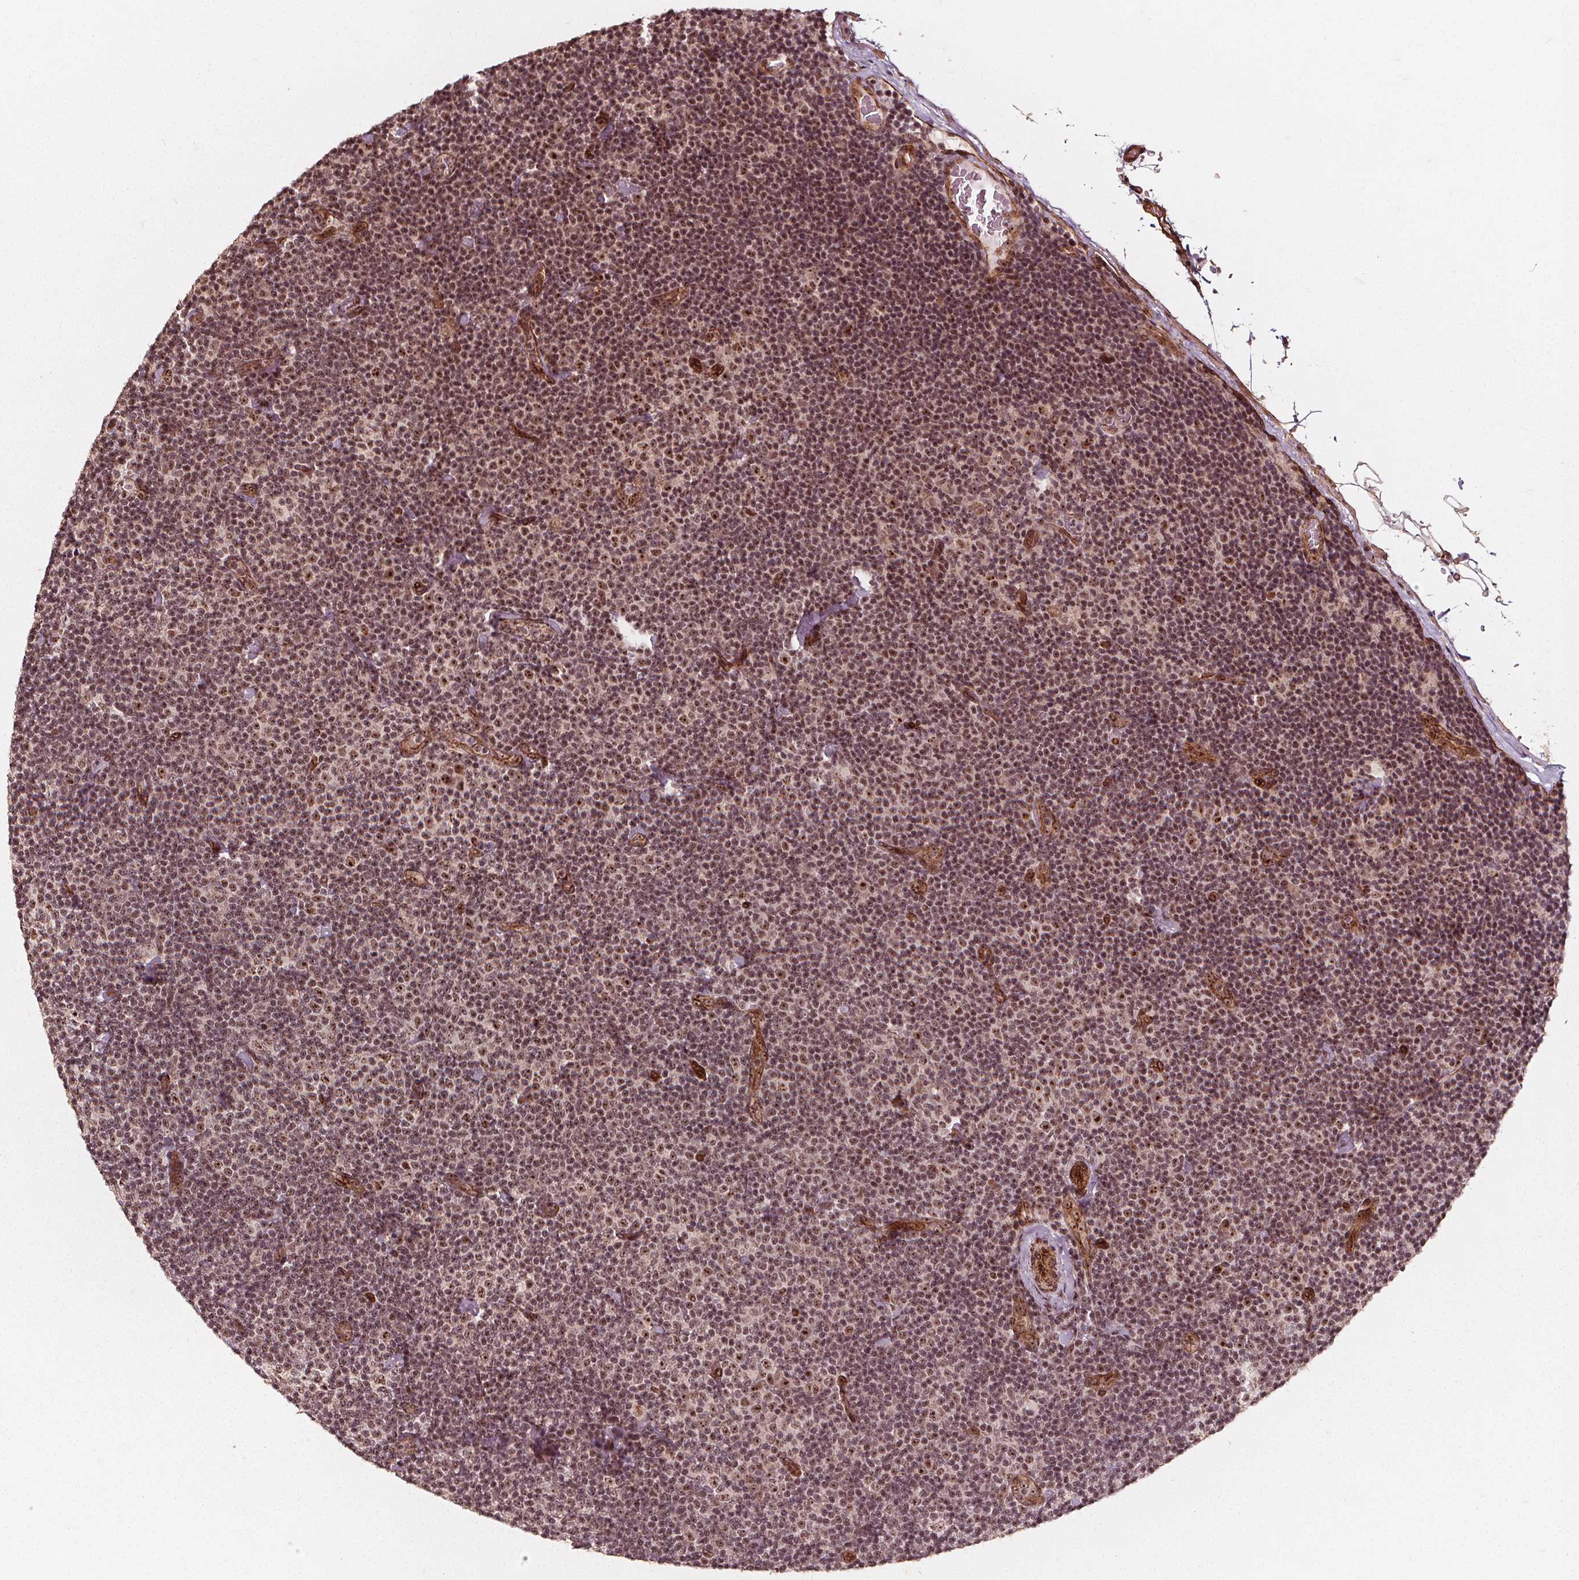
{"staining": {"intensity": "moderate", "quantity": ">75%", "location": "nuclear"}, "tissue": "lymphoma", "cell_type": "Tumor cells", "image_type": "cancer", "snomed": [{"axis": "morphology", "description": "Malignant lymphoma, non-Hodgkin's type, Low grade"}, {"axis": "topography", "description": "Lymph node"}], "caption": "There is medium levels of moderate nuclear positivity in tumor cells of lymphoma, as demonstrated by immunohistochemical staining (brown color).", "gene": "EXOSC9", "patient": {"sex": "male", "age": 81}}